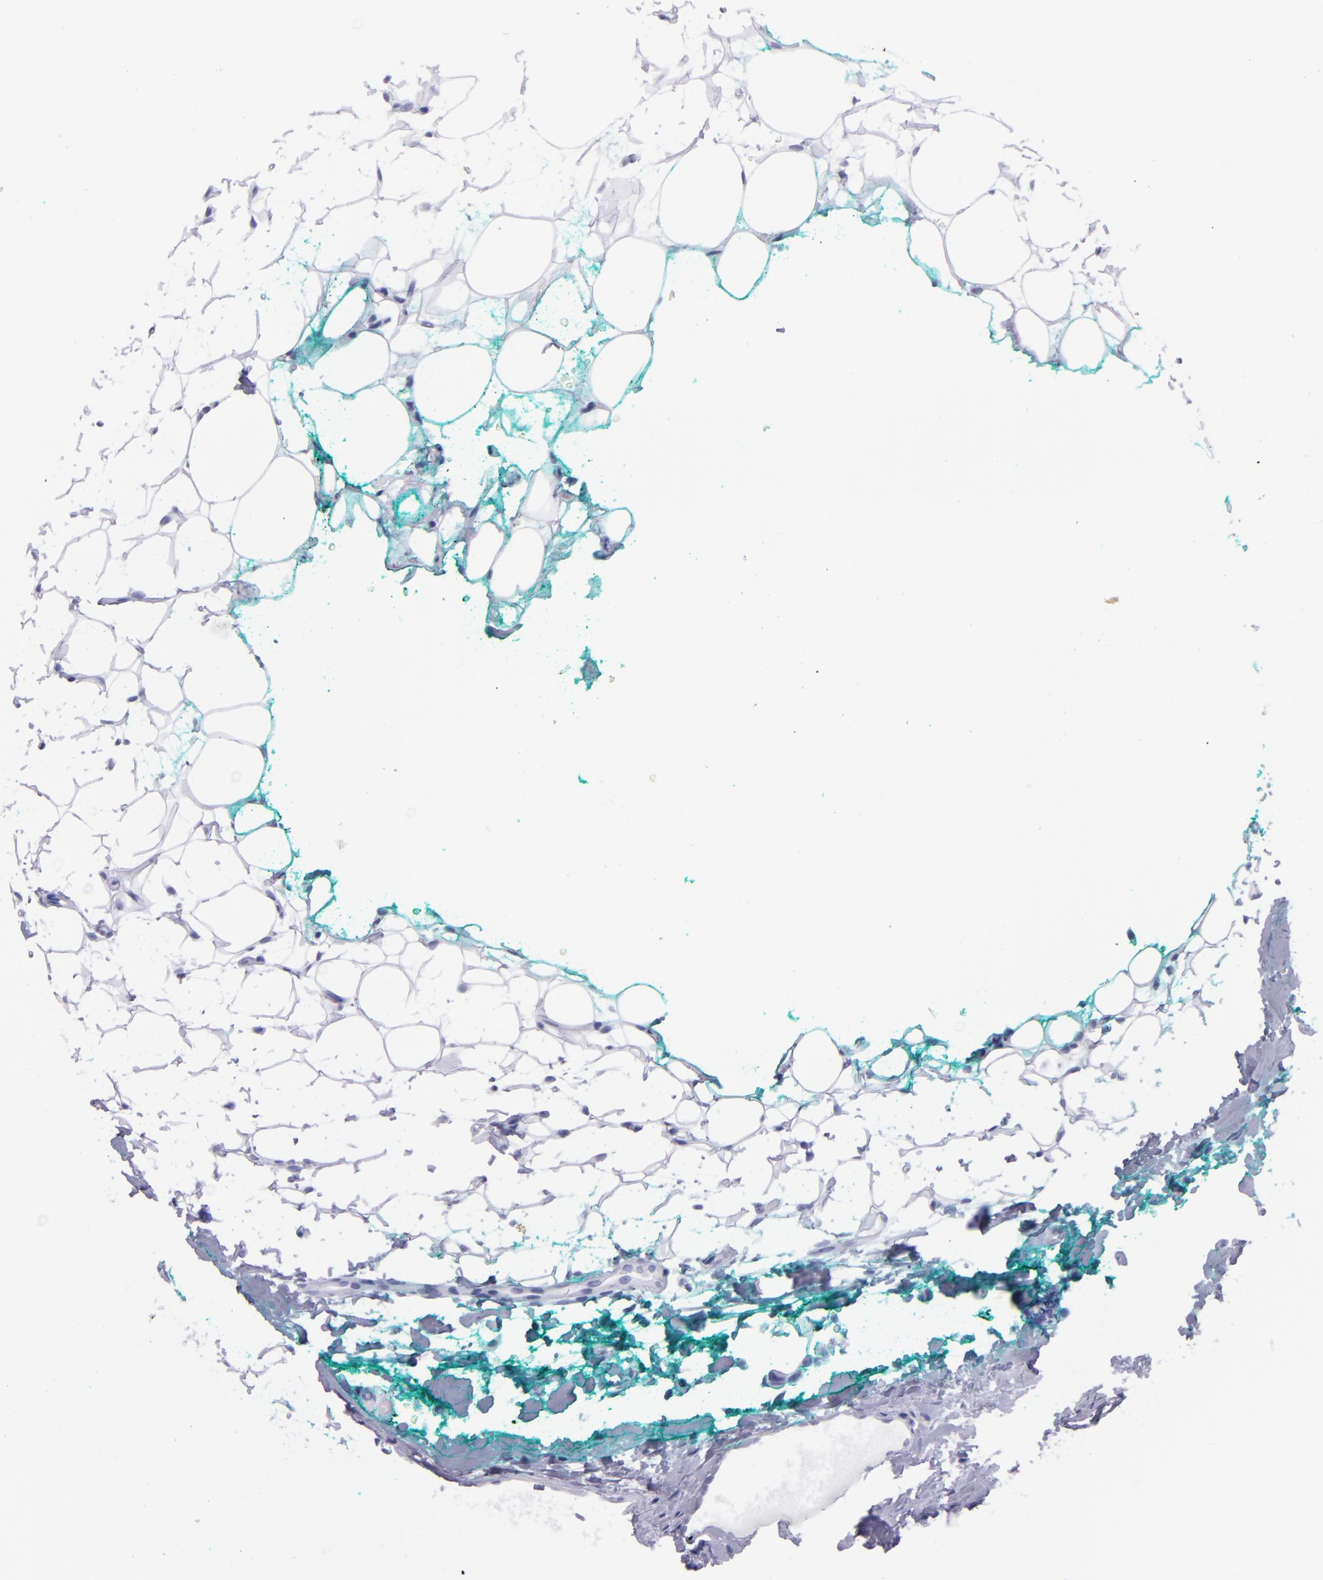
{"staining": {"intensity": "negative", "quantity": "none", "location": "none"}, "tissue": "breast cancer", "cell_type": "Tumor cells", "image_type": "cancer", "snomed": [{"axis": "morphology", "description": "Duct carcinoma"}, {"axis": "topography", "description": "Breast"}], "caption": "Micrograph shows no protein staining in tumor cells of breast invasive ductal carcinoma tissue.", "gene": "SFTPB", "patient": {"sex": "female", "age": 24}}